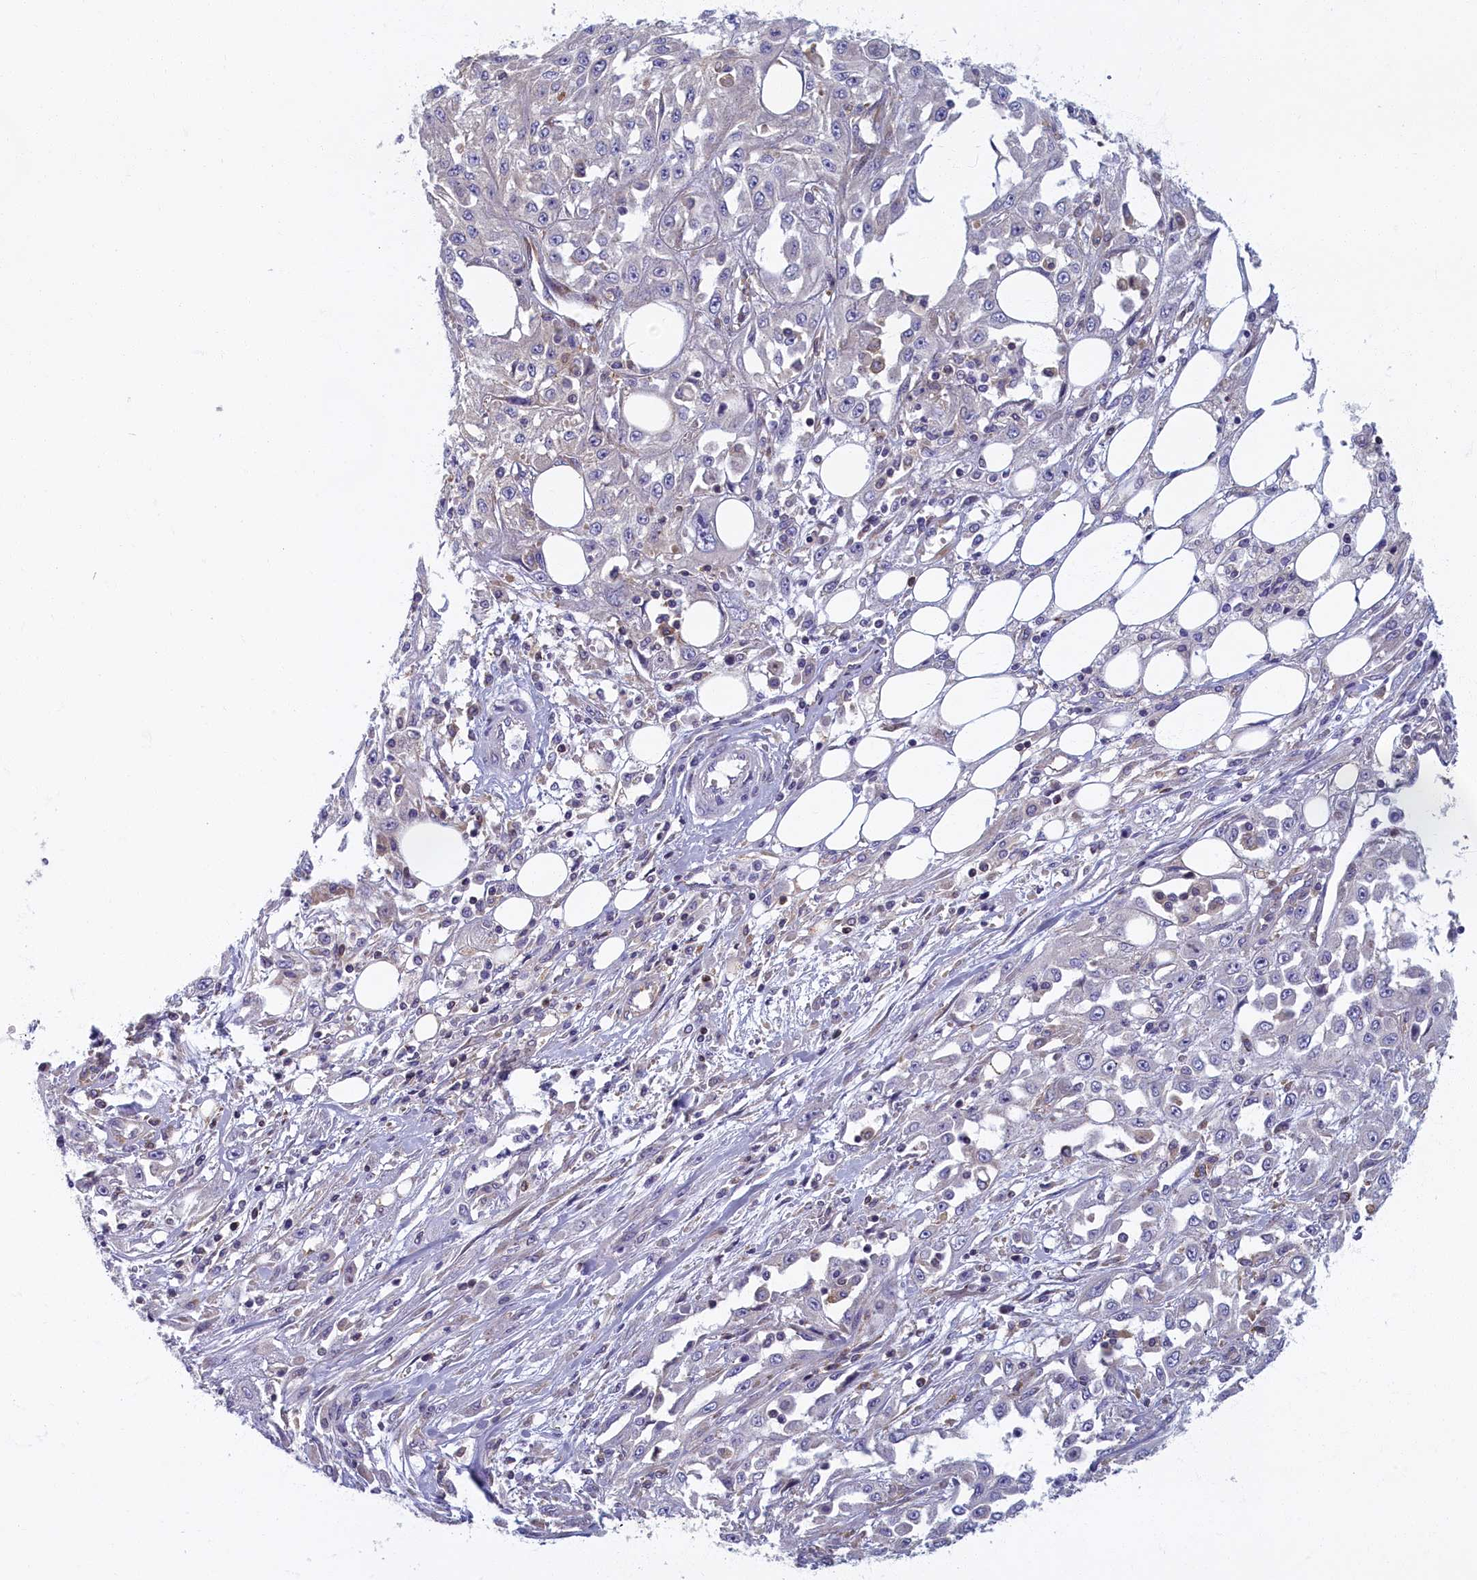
{"staining": {"intensity": "negative", "quantity": "none", "location": "none"}, "tissue": "skin cancer", "cell_type": "Tumor cells", "image_type": "cancer", "snomed": [{"axis": "morphology", "description": "Squamous cell carcinoma, NOS"}, {"axis": "morphology", "description": "Squamous cell carcinoma, metastatic, NOS"}, {"axis": "topography", "description": "Skin"}, {"axis": "topography", "description": "Lymph node"}], "caption": "Squamous cell carcinoma (skin) was stained to show a protein in brown. There is no significant staining in tumor cells.", "gene": "NOL10", "patient": {"sex": "male", "age": 75}}